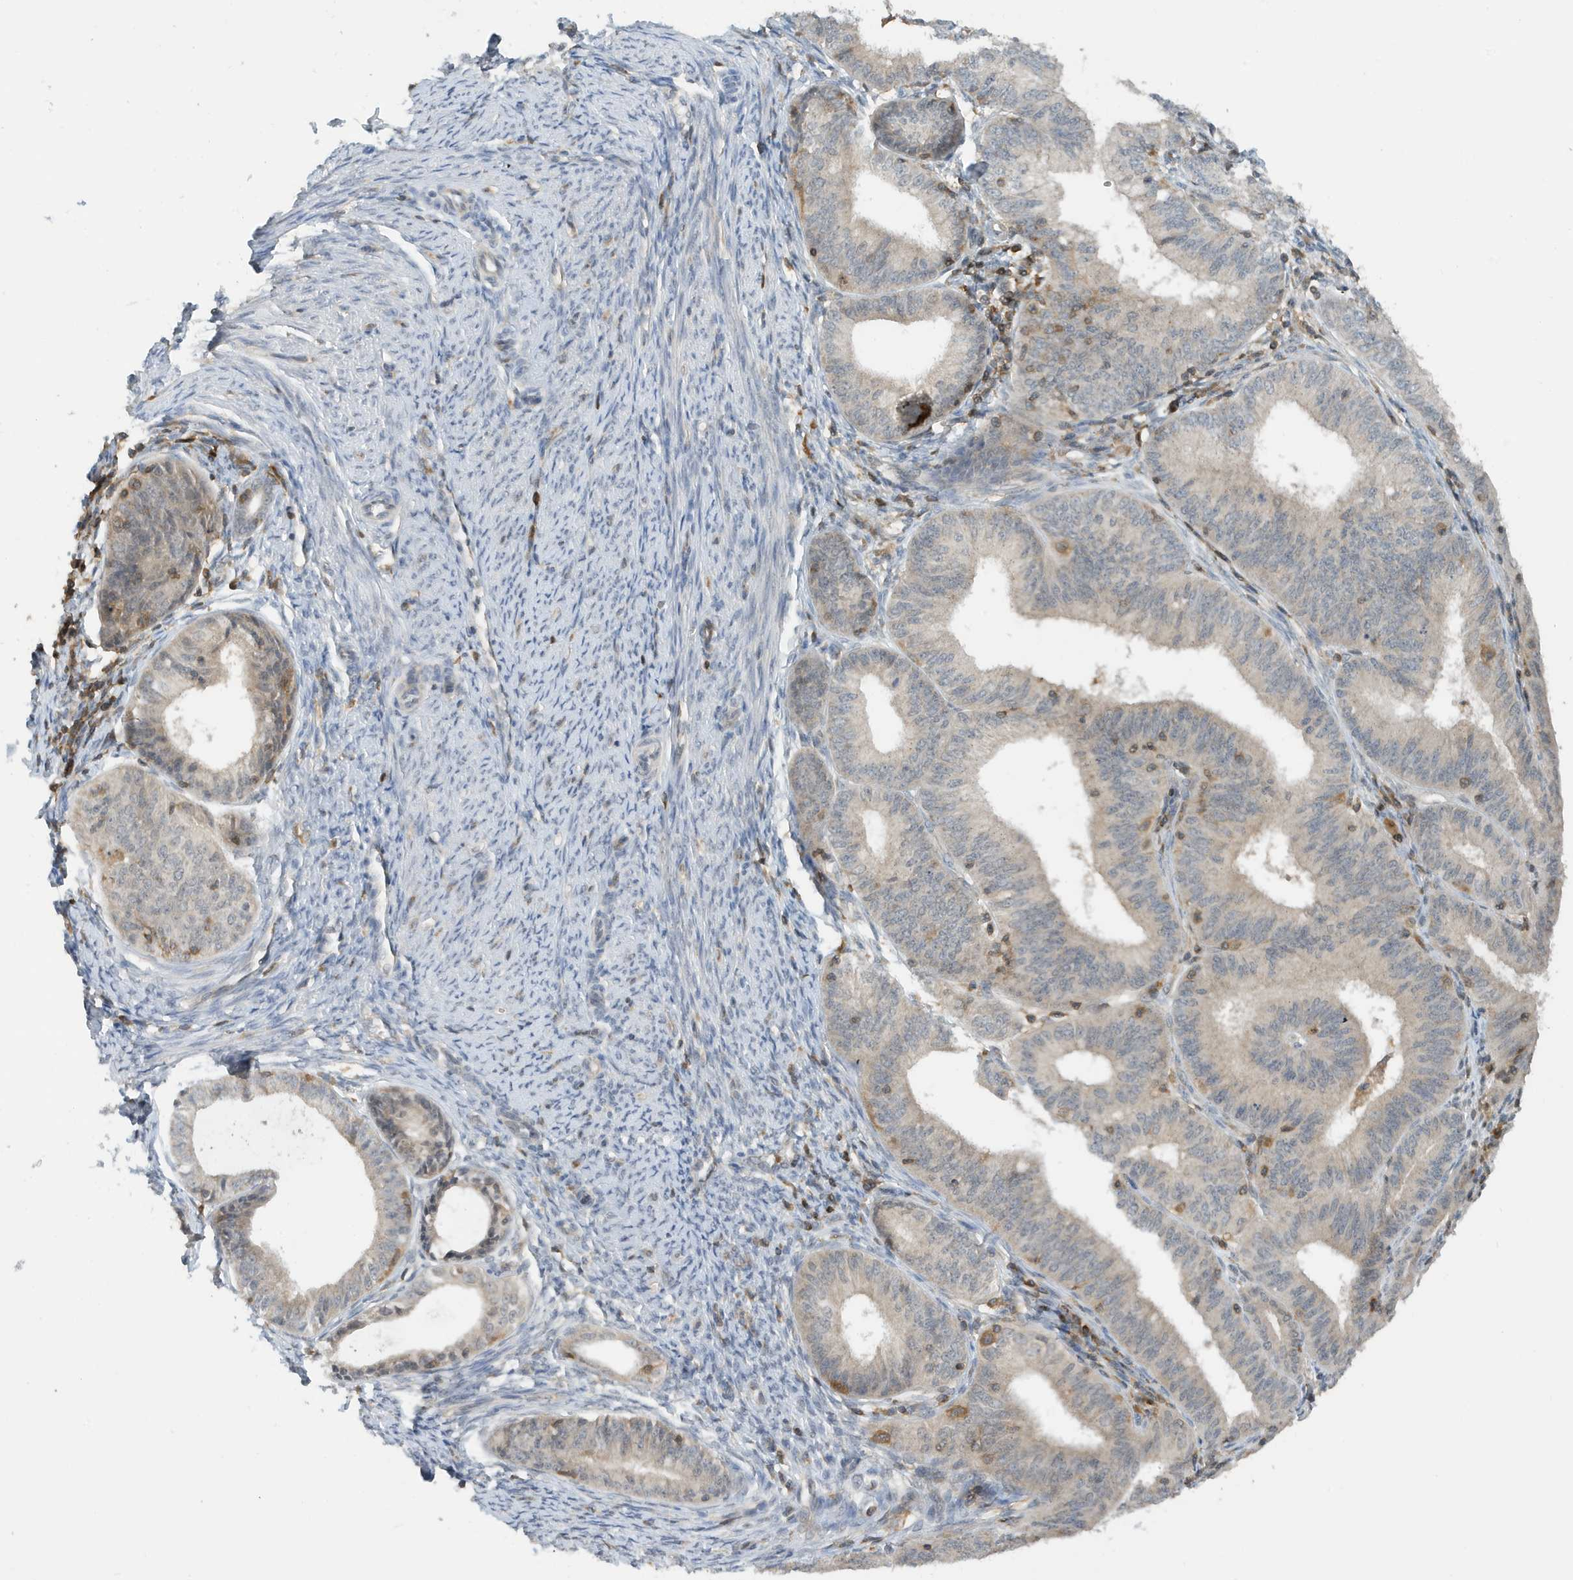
{"staining": {"intensity": "negative", "quantity": "none", "location": "none"}, "tissue": "endometrial cancer", "cell_type": "Tumor cells", "image_type": "cancer", "snomed": [{"axis": "morphology", "description": "Adenocarcinoma, NOS"}, {"axis": "topography", "description": "Endometrium"}], "caption": "Adenocarcinoma (endometrial) stained for a protein using IHC exhibits no staining tumor cells.", "gene": "NSUN3", "patient": {"sex": "female", "age": 51}}